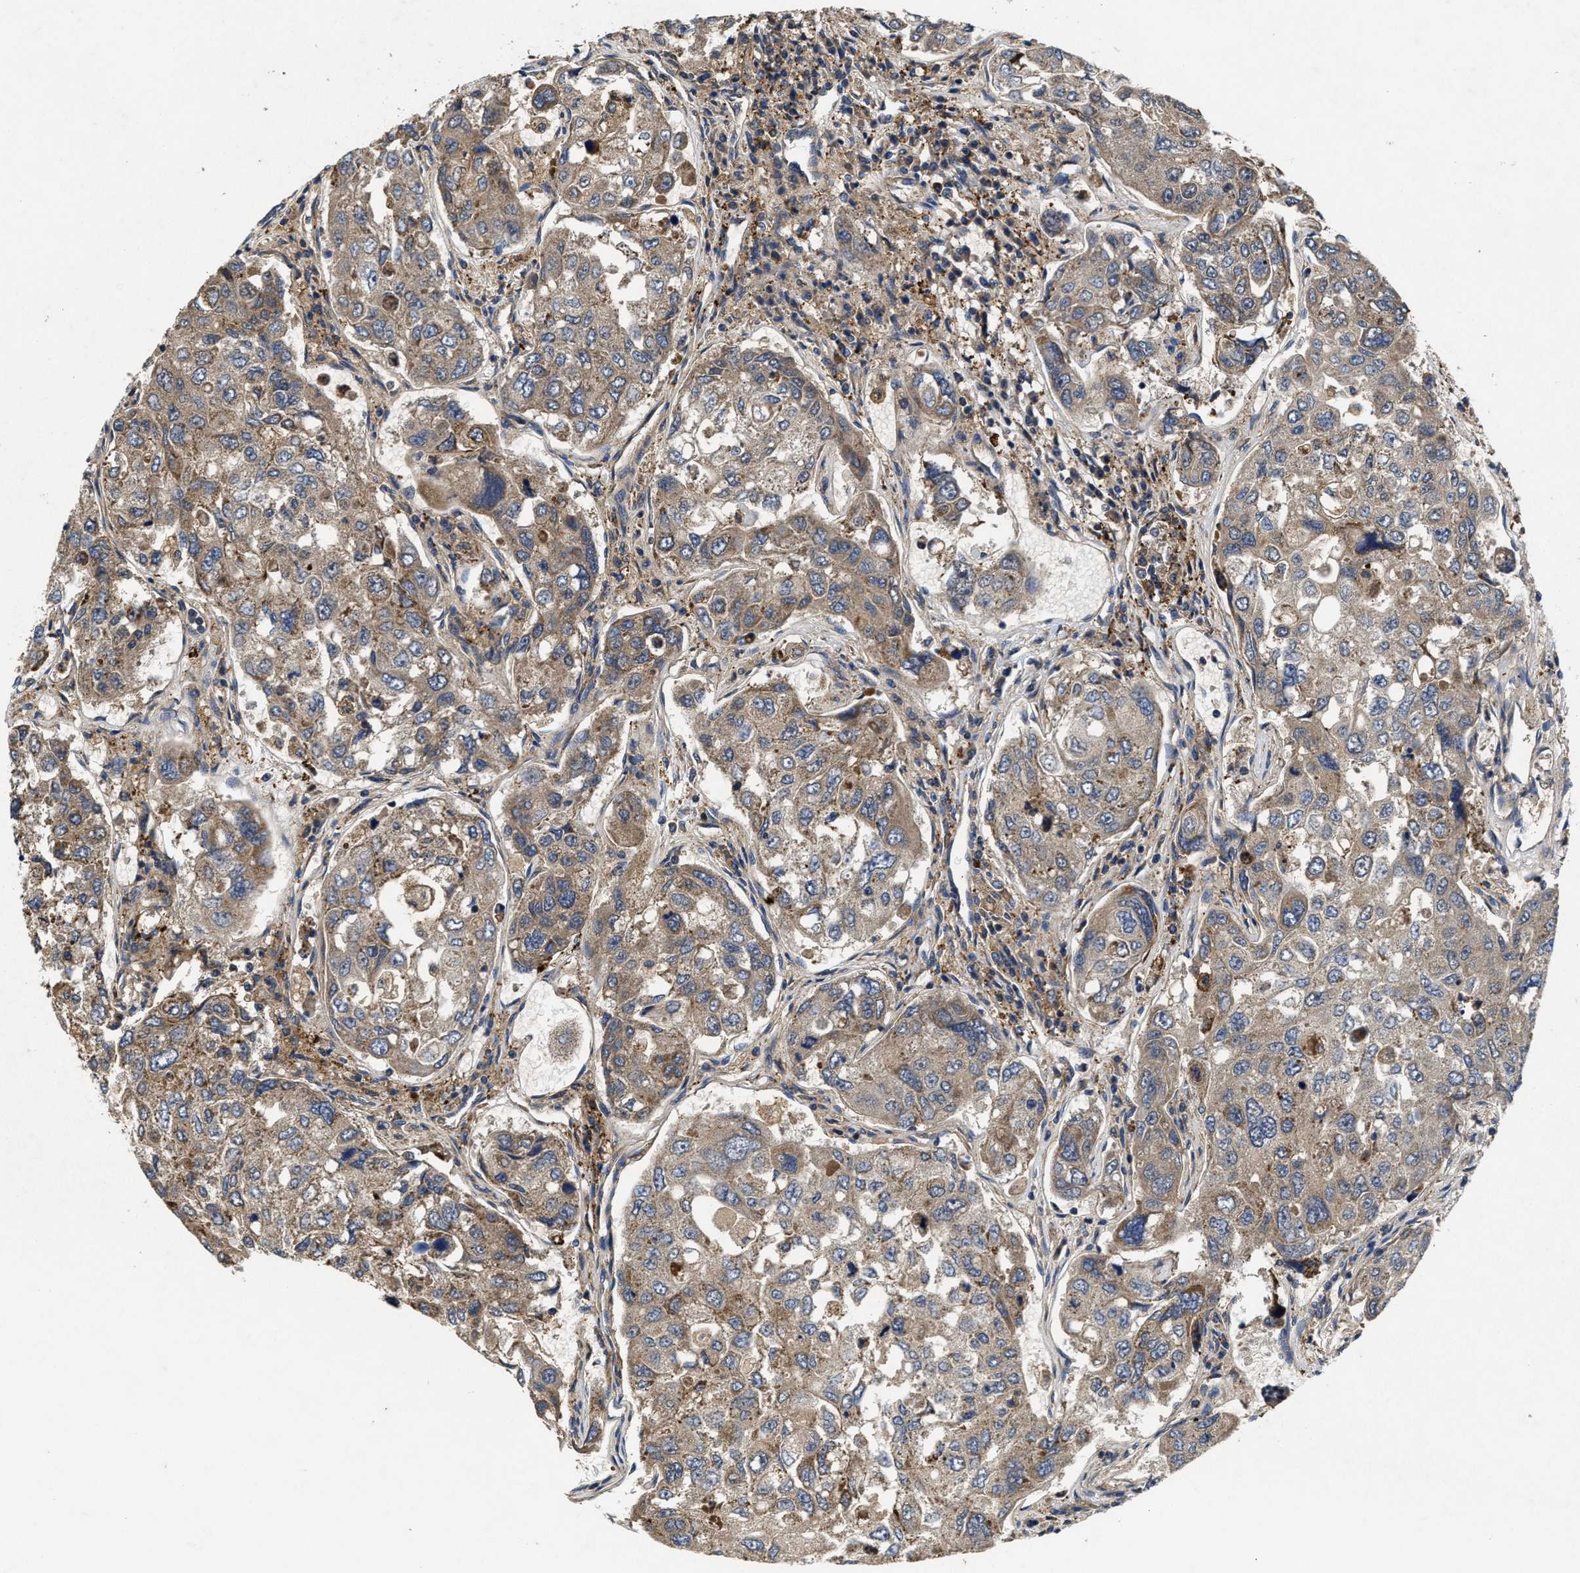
{"staining": {"intensity": "weak", "quantity": ">75%", "location": "cytoplasmic/membranous"}, "tissue": "urothelial cancer", "cell_type": "Tumor cells", "image_type": "cancer", "snomed": [{"axis": "morphology", "description": "Urothelial carcinoma, High grade"}, {"axis": "topography", "description": "Lymph node"}, {"axis": "topography", "description": "Urinary bladder"}], "caption": "Protein expression analysis of human urothelial cancer reveals weak cytoplasmic/membranous staining in approximately >75% of tumor cells.", "gene": "EFNA4", "patient": {"sex": "male", "age": 51}}